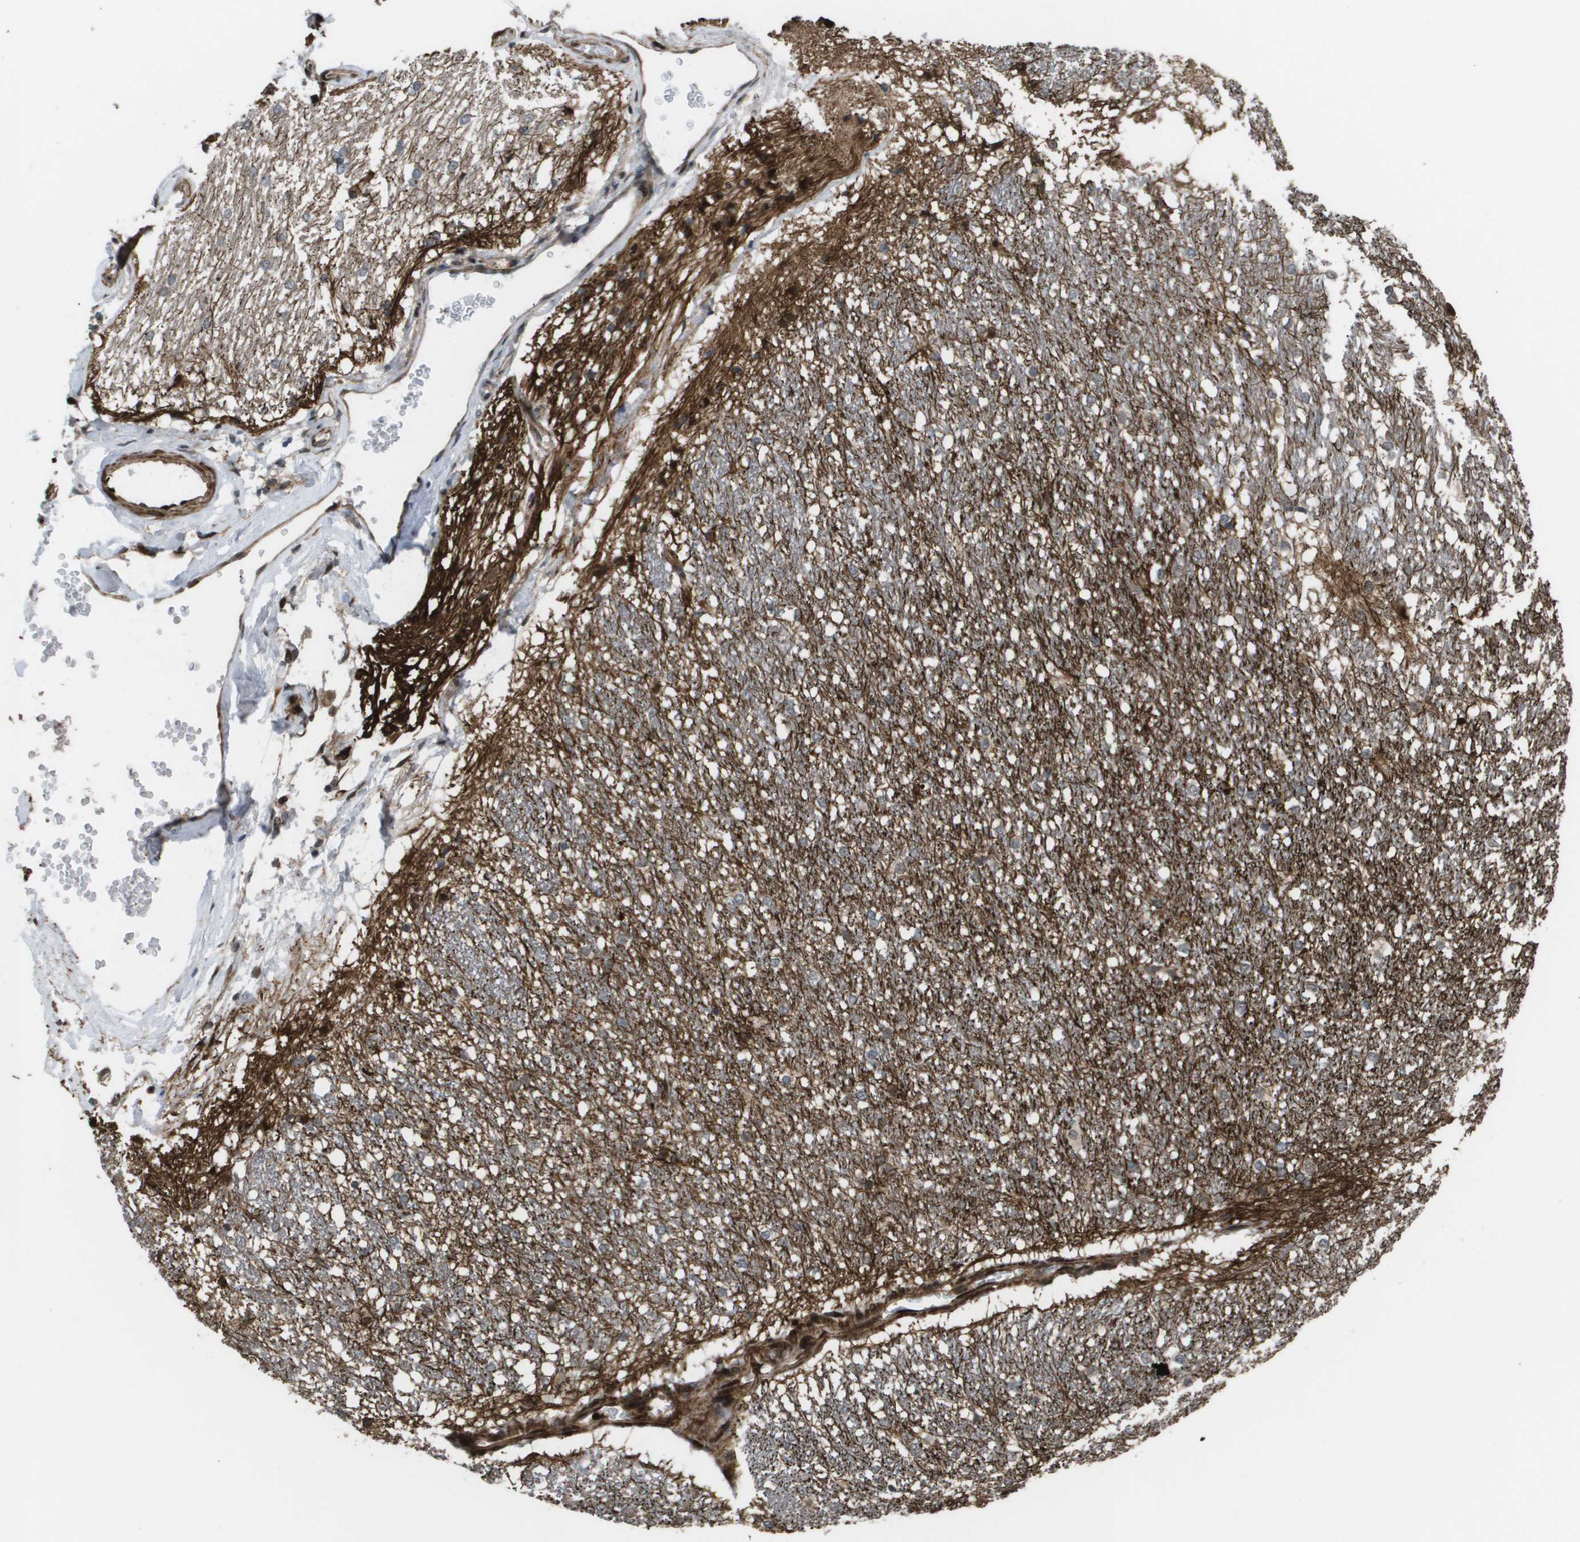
{"staining": {"intensity": "strong", "quantity": "<25%", "location": "nuclear"}, "tissue": "hippocampus", "cell_type": "Glial cells", "image_type": "normal", "snomed": [{"axis": "morphology", "description": "Normal tissue, NOS"}, {"axis": "topography", "description": "Hippocampus"}], "caption": "An image of human hippocampus stained for a protein displays strong nuclear brown staining in glial cells.", "gene": "AXIN2", "patient": {"sex": "female", "age": 19}}